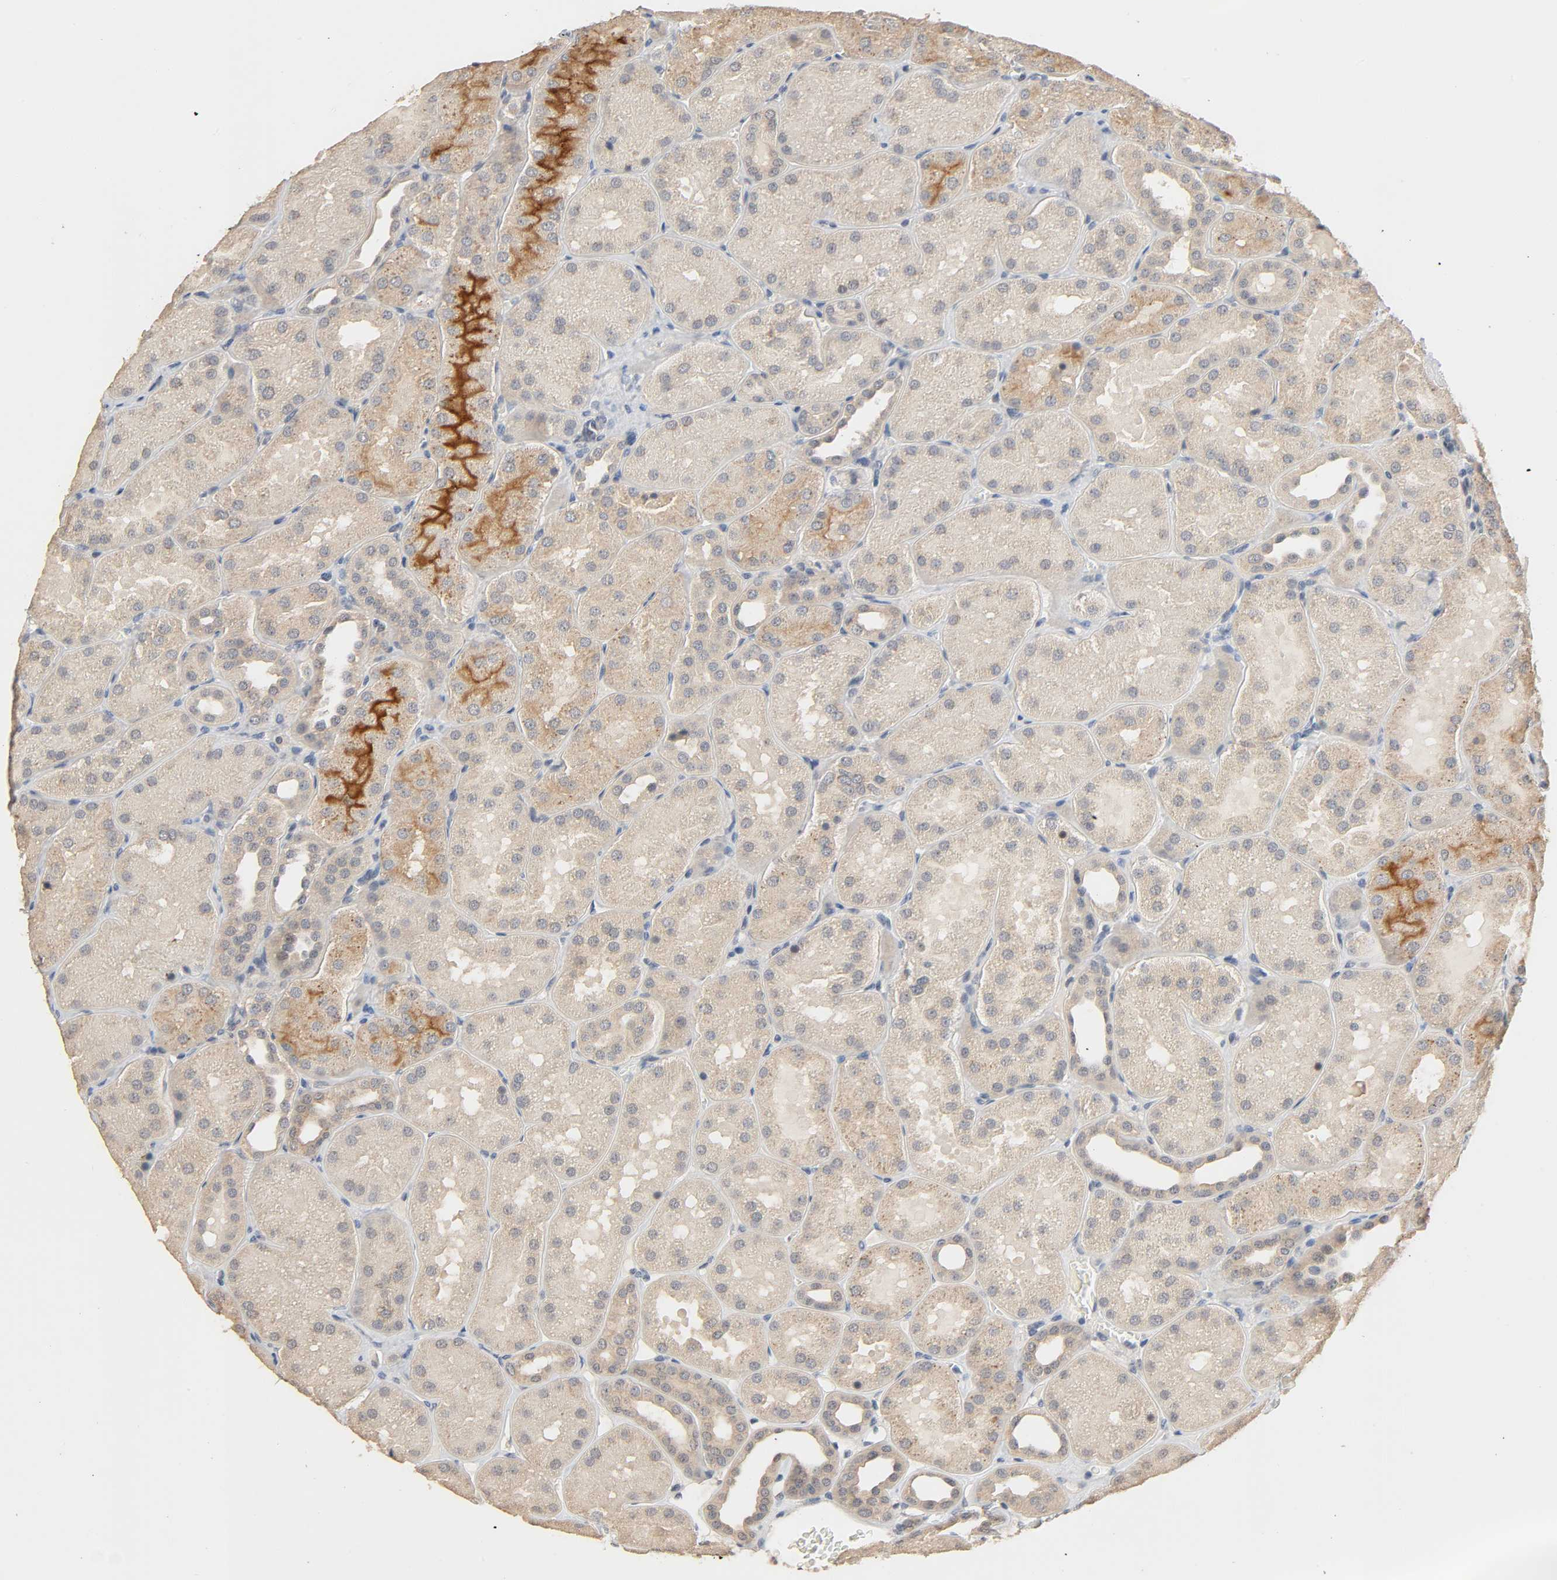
{"staining": {"intensity": "negative", "quantity": "none", "location": "none"}, "tissue": "kidney", "cell_type": "Cells in glomeruli", "image_type": "normal", "snomed": [{"axis": "morphology", "description": "Normal tissue, NOS"}, {"axis": "topography", "description": "Kidney"}], "caption": "This is a photomicrograph of IHC staining of normal kidney, which shows no staining in cells in glomeruli. (Brightfield microscopy of DAB (3,3'-diaminobenzidine) IHC at high magnification).", "gene": "MAGEA8", "patient": {"sex": "male", "age": 28}}